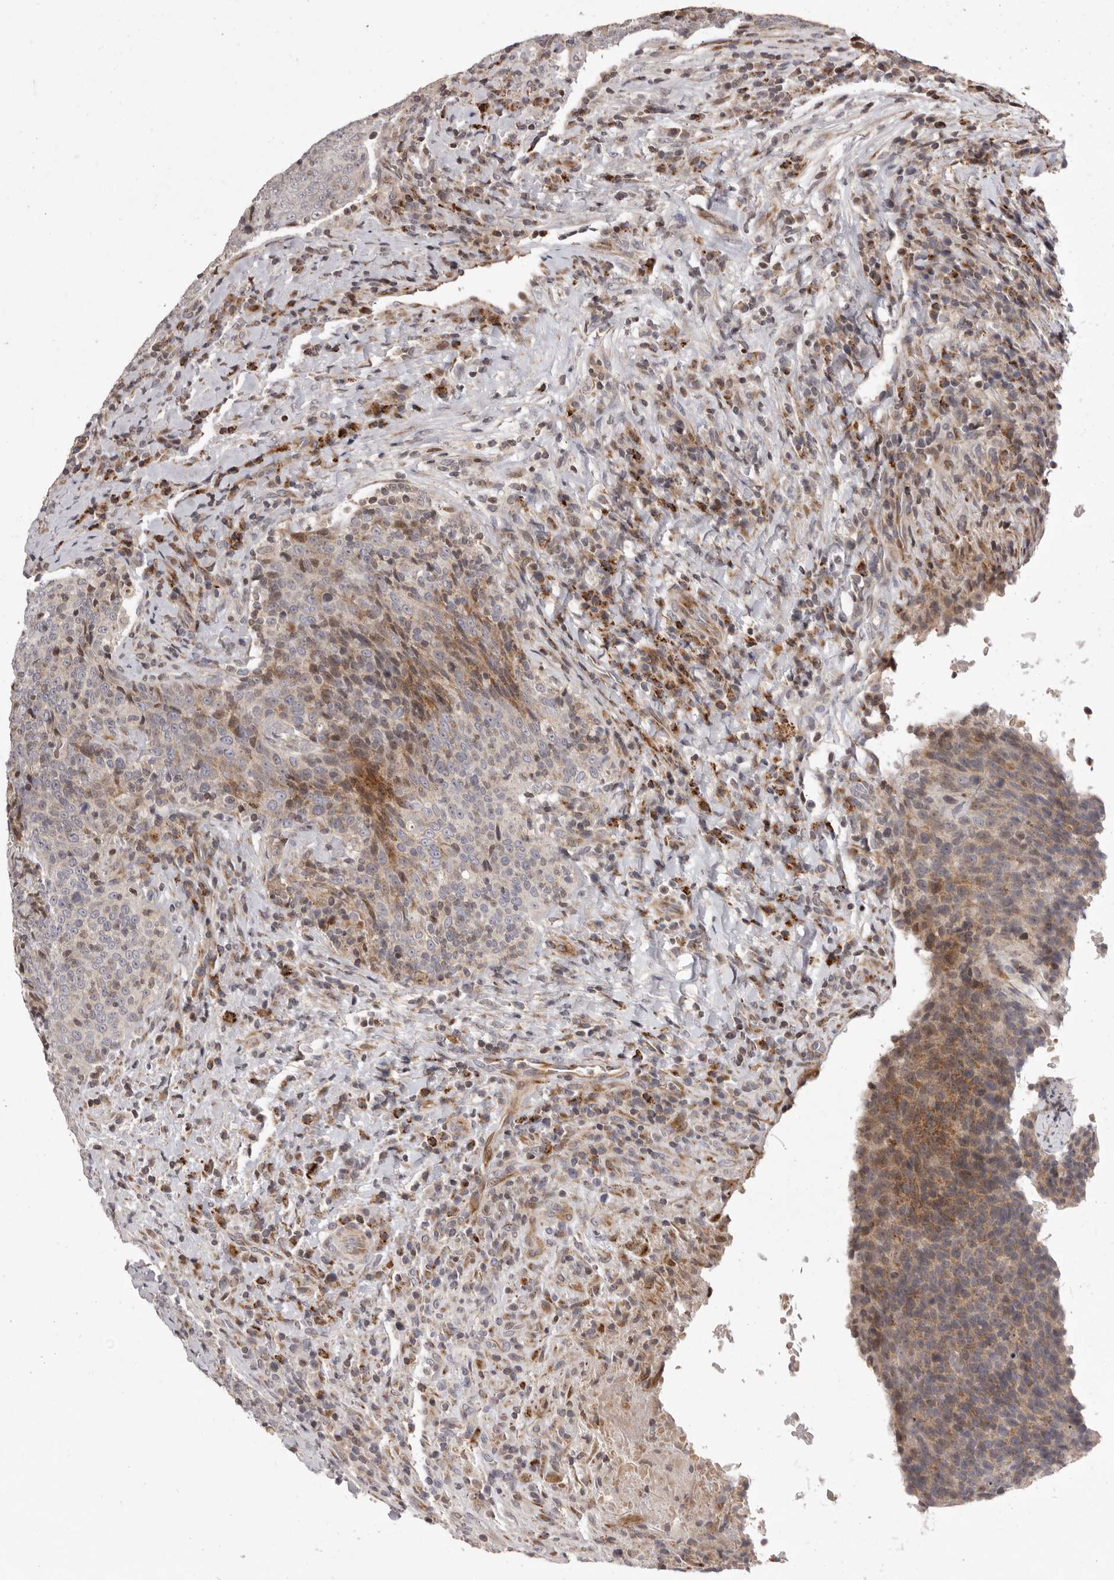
{"staining": {"intensity": "moderate", "quantity": "<25%", "location": "cytoplasmic/membranous,nuclear"}, "tissue": "head and neck cancer", "cell_type": "Tumor cells", "image_type": "cancer", "snomed": [{"axis": "morphology", "description": "Squamous cell carcinoma, NOS"}, {"axis": "morphology", "description": "Squamous cell carcinoma, metastatic, NOS"}, {"axis": "topography", "description": "Lymph node"}, {"axis": "topography", "description": "Head-Neck"}], "caption": "Squamous cell carcinoma (head and neck) stained with a brown dye reveals moderate cytoplasmic/membranous and nuclear positive expression in about <25% of tumor cells.", "gene": "AZIN1", "patient": {"sex": "male", "age": 62}}